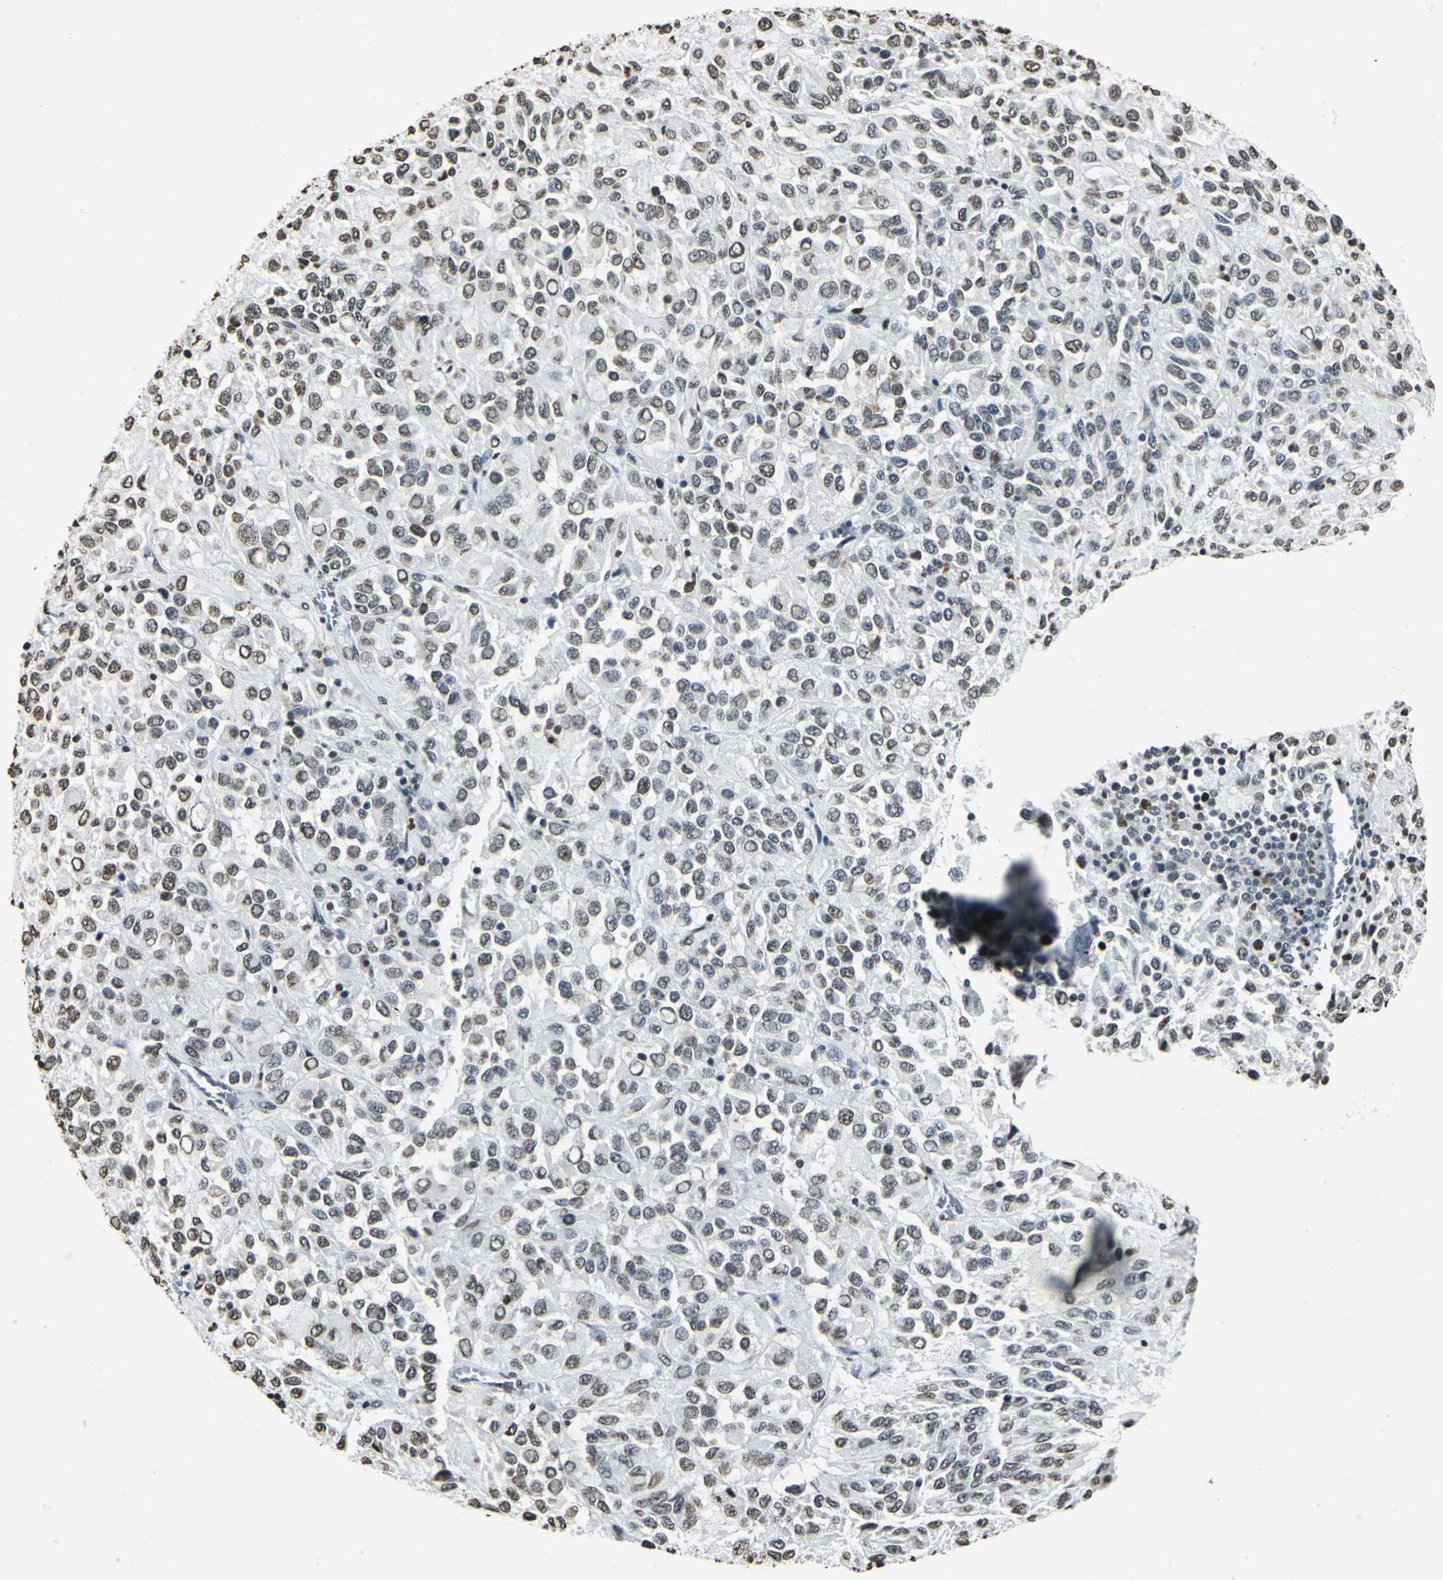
{"staining": {"intensity": "weak", "quantity": ">75%", "location": "nuclear"}, "tissue": "melanoma", "cell_type": "Tumor cells", "image_type": "cancer", "snomed": [{"axis": "morphology", "description": "Malignant melanoma, Metastatic site"}, {"axis": "topography", "description": "Lung"}], "caption": "Human malignant melanoma (metastatic site) stained with a protein marker demonstrates weak staining in tumor cells.", "gene": "MCM4", "patient": {"sex": "male", "age": 64}}